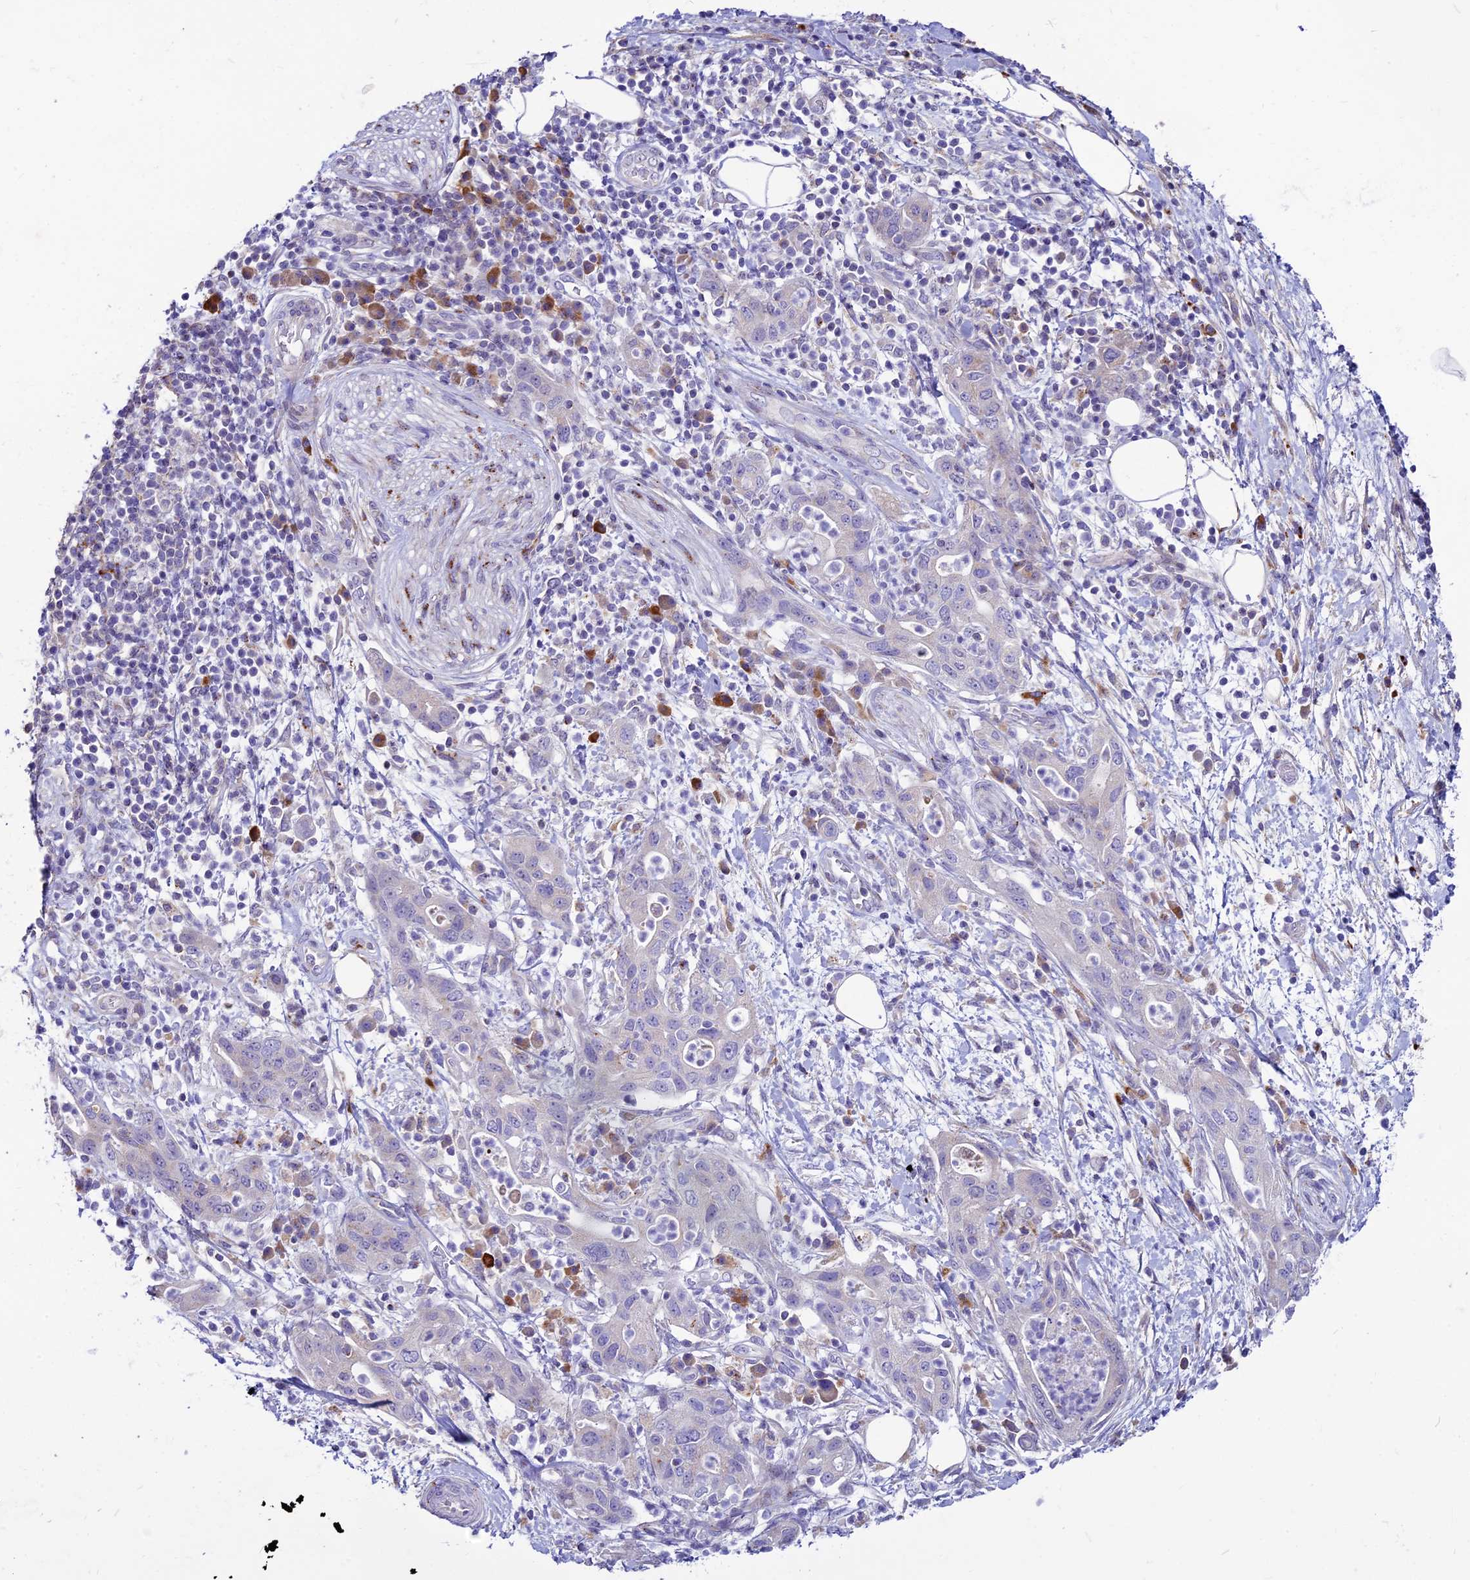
{"staining": {"intensity": "negative", "quantity": "none", "location": "none"}, "tissue": "pancreatic cancer", "cell_type": "Tumor cells", "image_type": "cancer", "snomed": [{"axis": "morphology", "description": "Adenocarcinoma, NOS"}, {"axis": "topography", "description": "Pancreas"}], "caption": "This photomicrograph is of pancreatic adenocarcinoma stained with immunohistochemistry (IHC) to label a protein in brown with the nuclei are counter-stained blue. There is no staining in tumor cells.", "gene": "THRSP", "patient": {"sex": "female", "age": 73}}